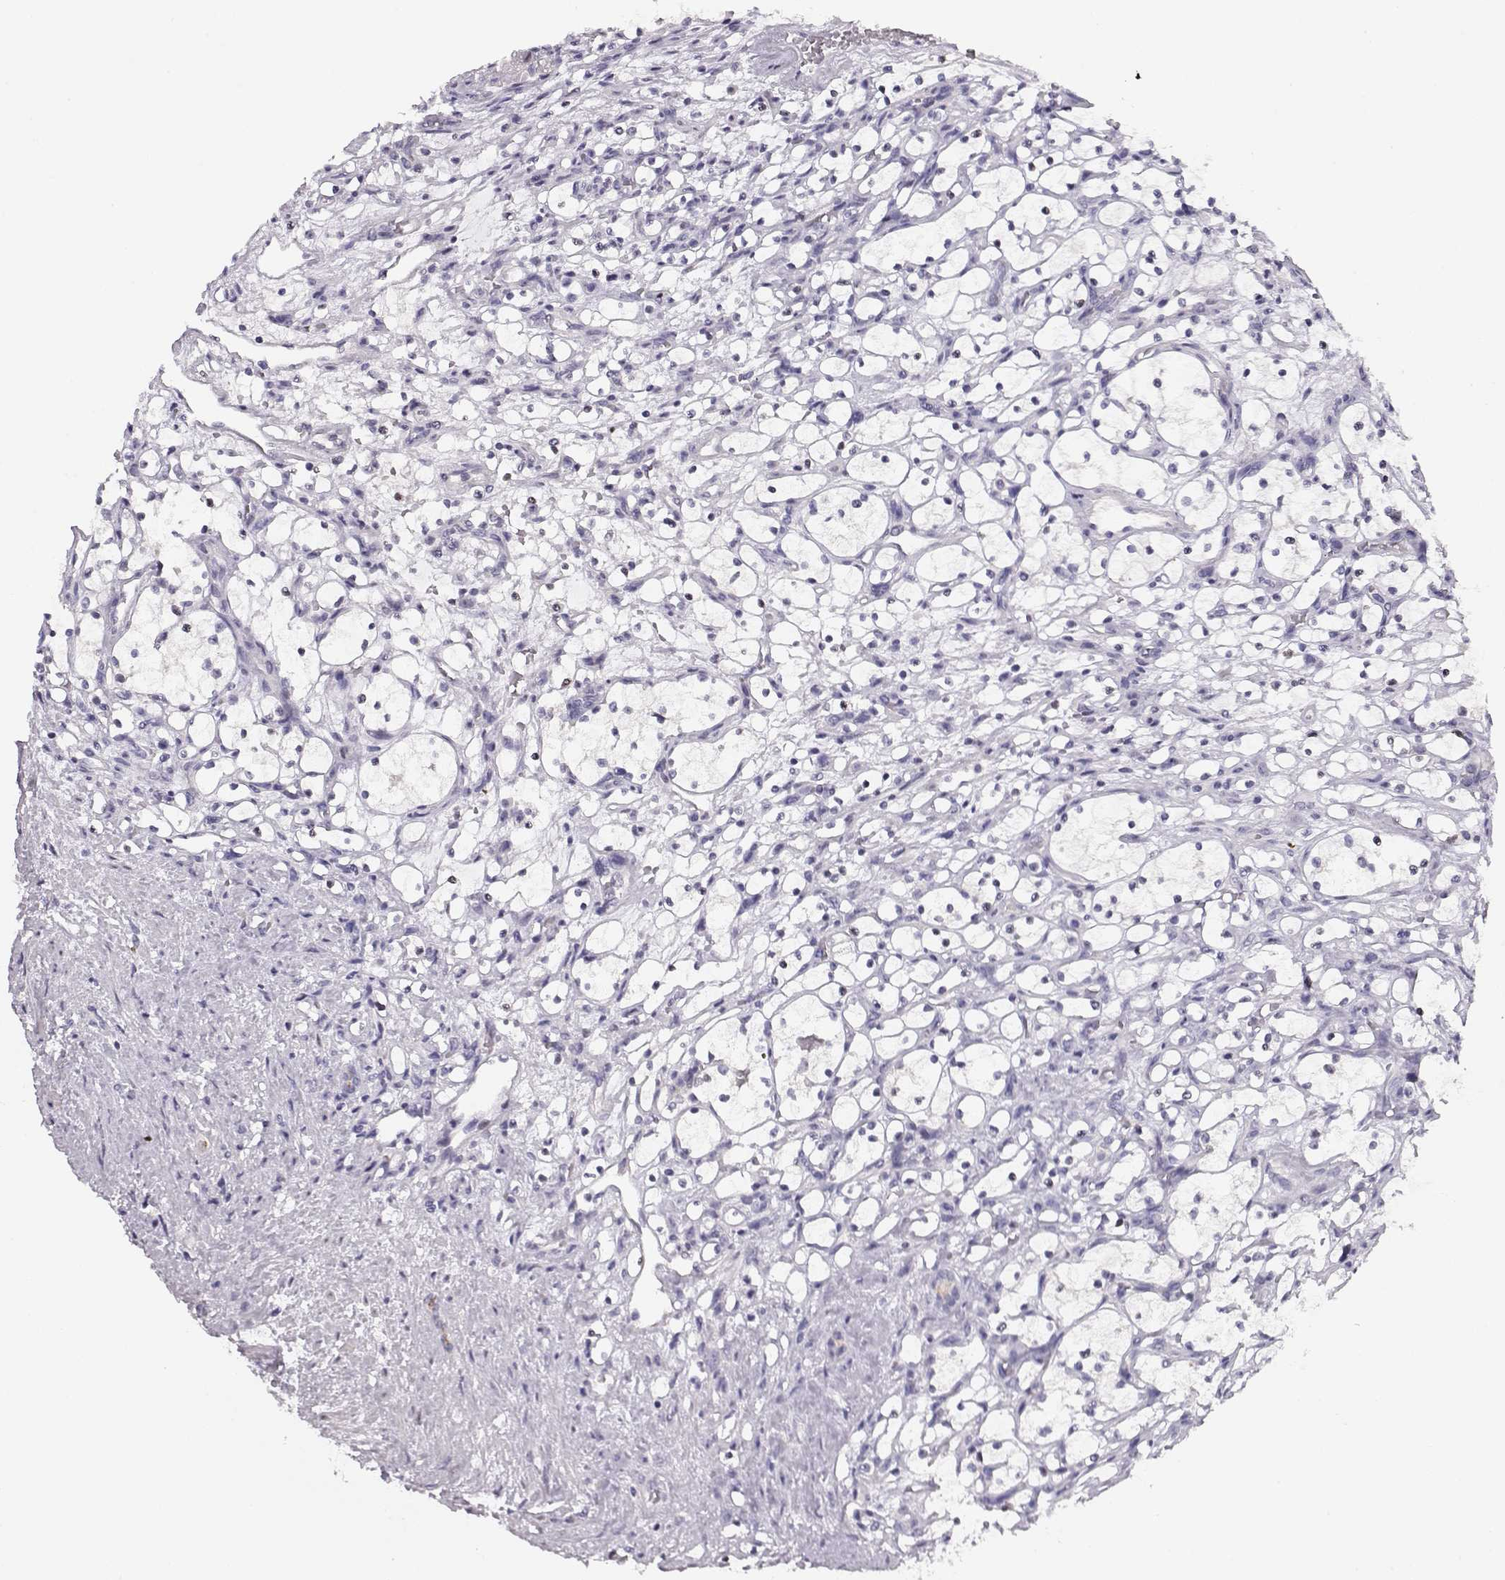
{"staining": {"intensity": "negative", "quantity": "none", "location": "none"}, "tissue": "renal cancer", "cell_type": "Tumor cells", "image_type": "cancer", "snomed": [{"axis": "morphology", "description": "Adenocarcinoma, NOS"}, {"axis": "topography", "description": "Kidney"}], "caption": "High power microscopy photomicrograph of an immunohistochemistry (IHC) photomicrograph of renal cancer, revealing no significant expression in tumor cells.", "gene": "CRX", "patient": {"sex": "female", "age": 69}}